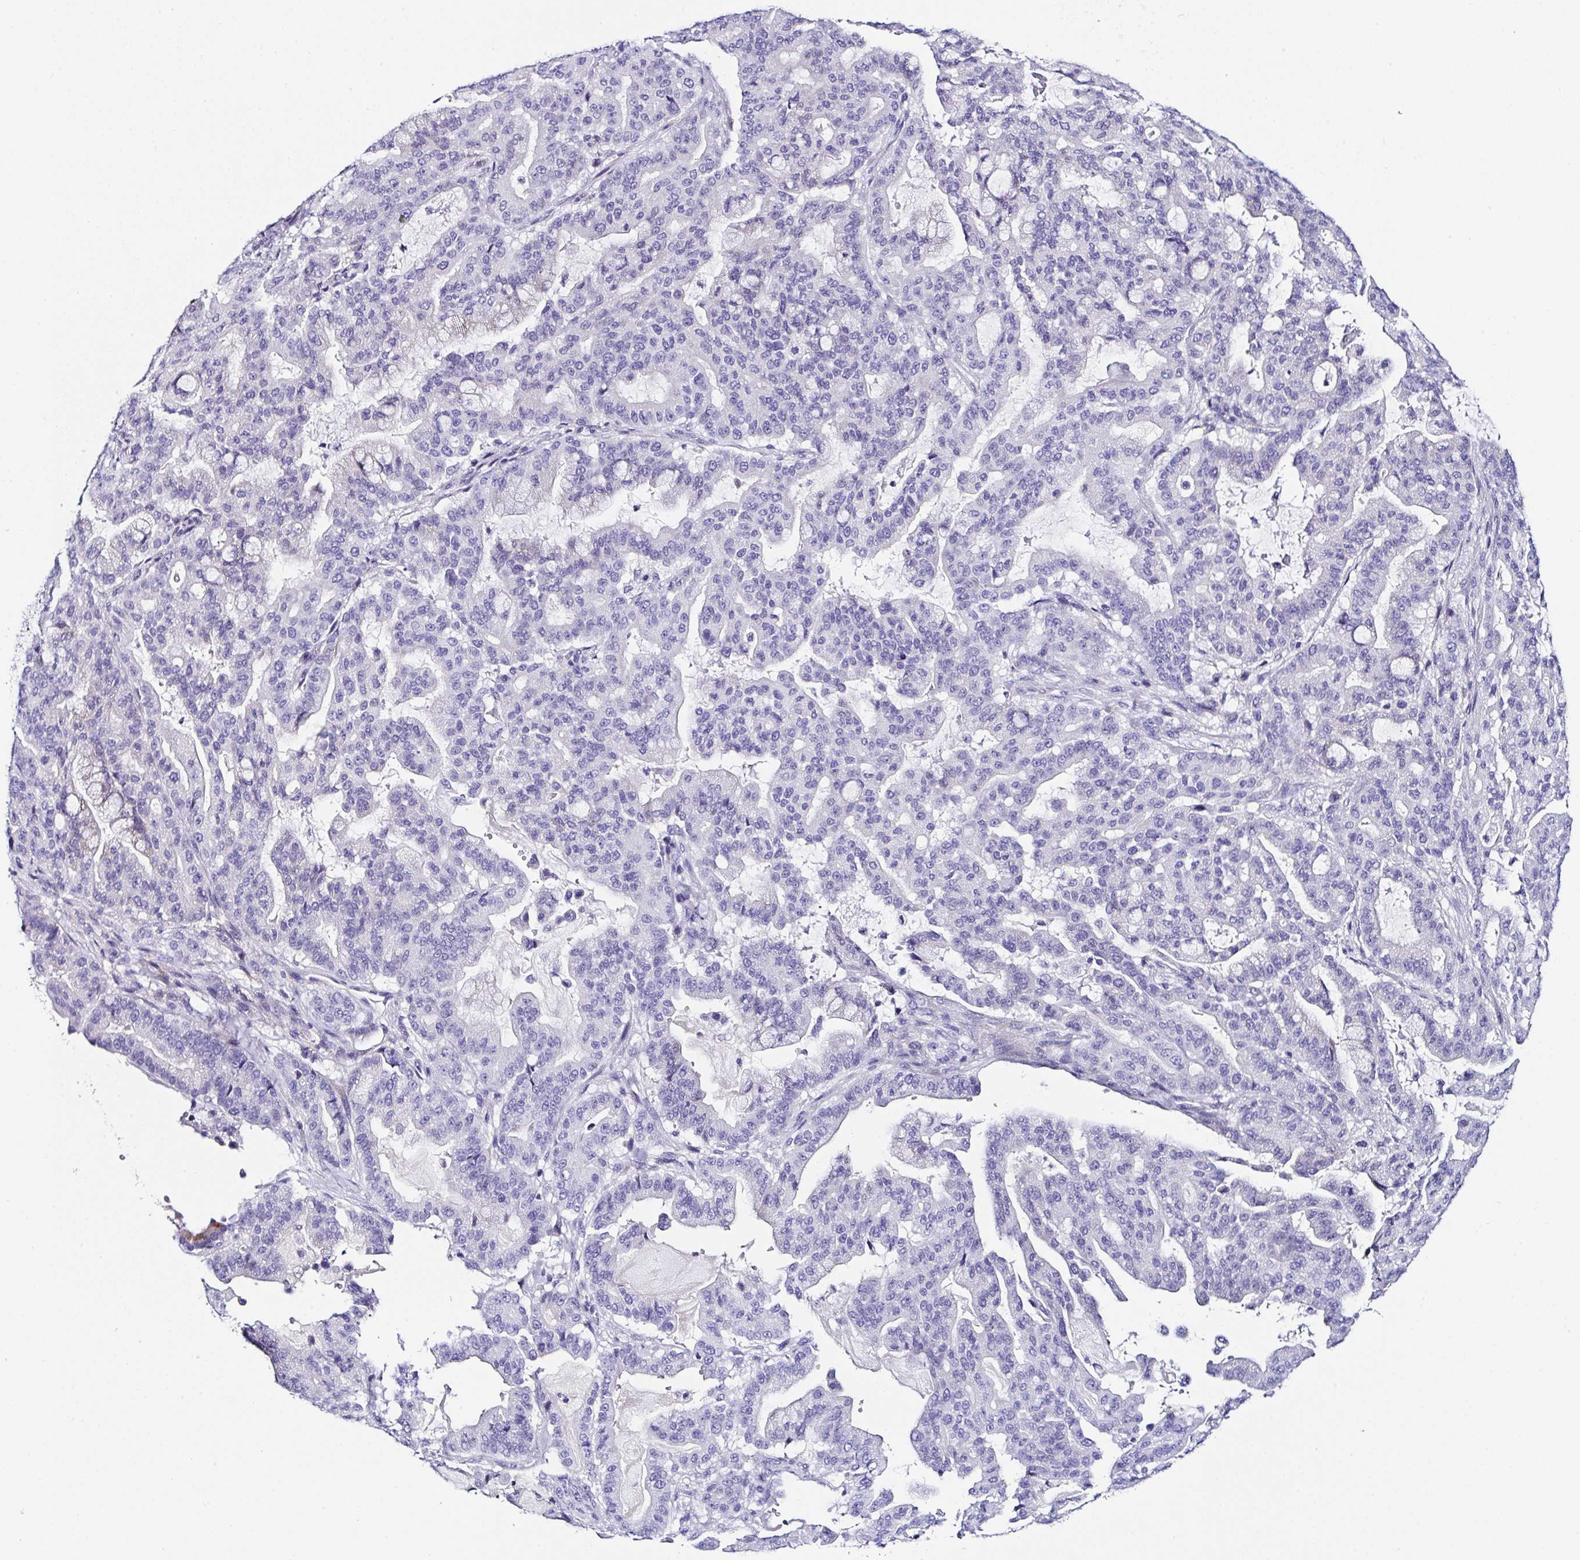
{"staining": {"intensity": "negative", "quantity": "none", "location": "none"}, "tissue": "pancreatic cancer", "cell_type": "Tumor cells", "image_type": "cancer", "snomed": [{"axis": "morphology", "description": "Adenocarcinoma, NOS"}, {"axis": "topography", "description": "Pancreas"}], "caption": "An image of pancreatic adenocarcinoma stained for a protein exhibits no brown staining in tumor cells. (Brightfield microscopy of DAB (3,3'-diaminobenzidine) immunohistochemistry at high magnification).", "gene": "UGT3A1", "patient": {"sex": "male", "age": 63}}